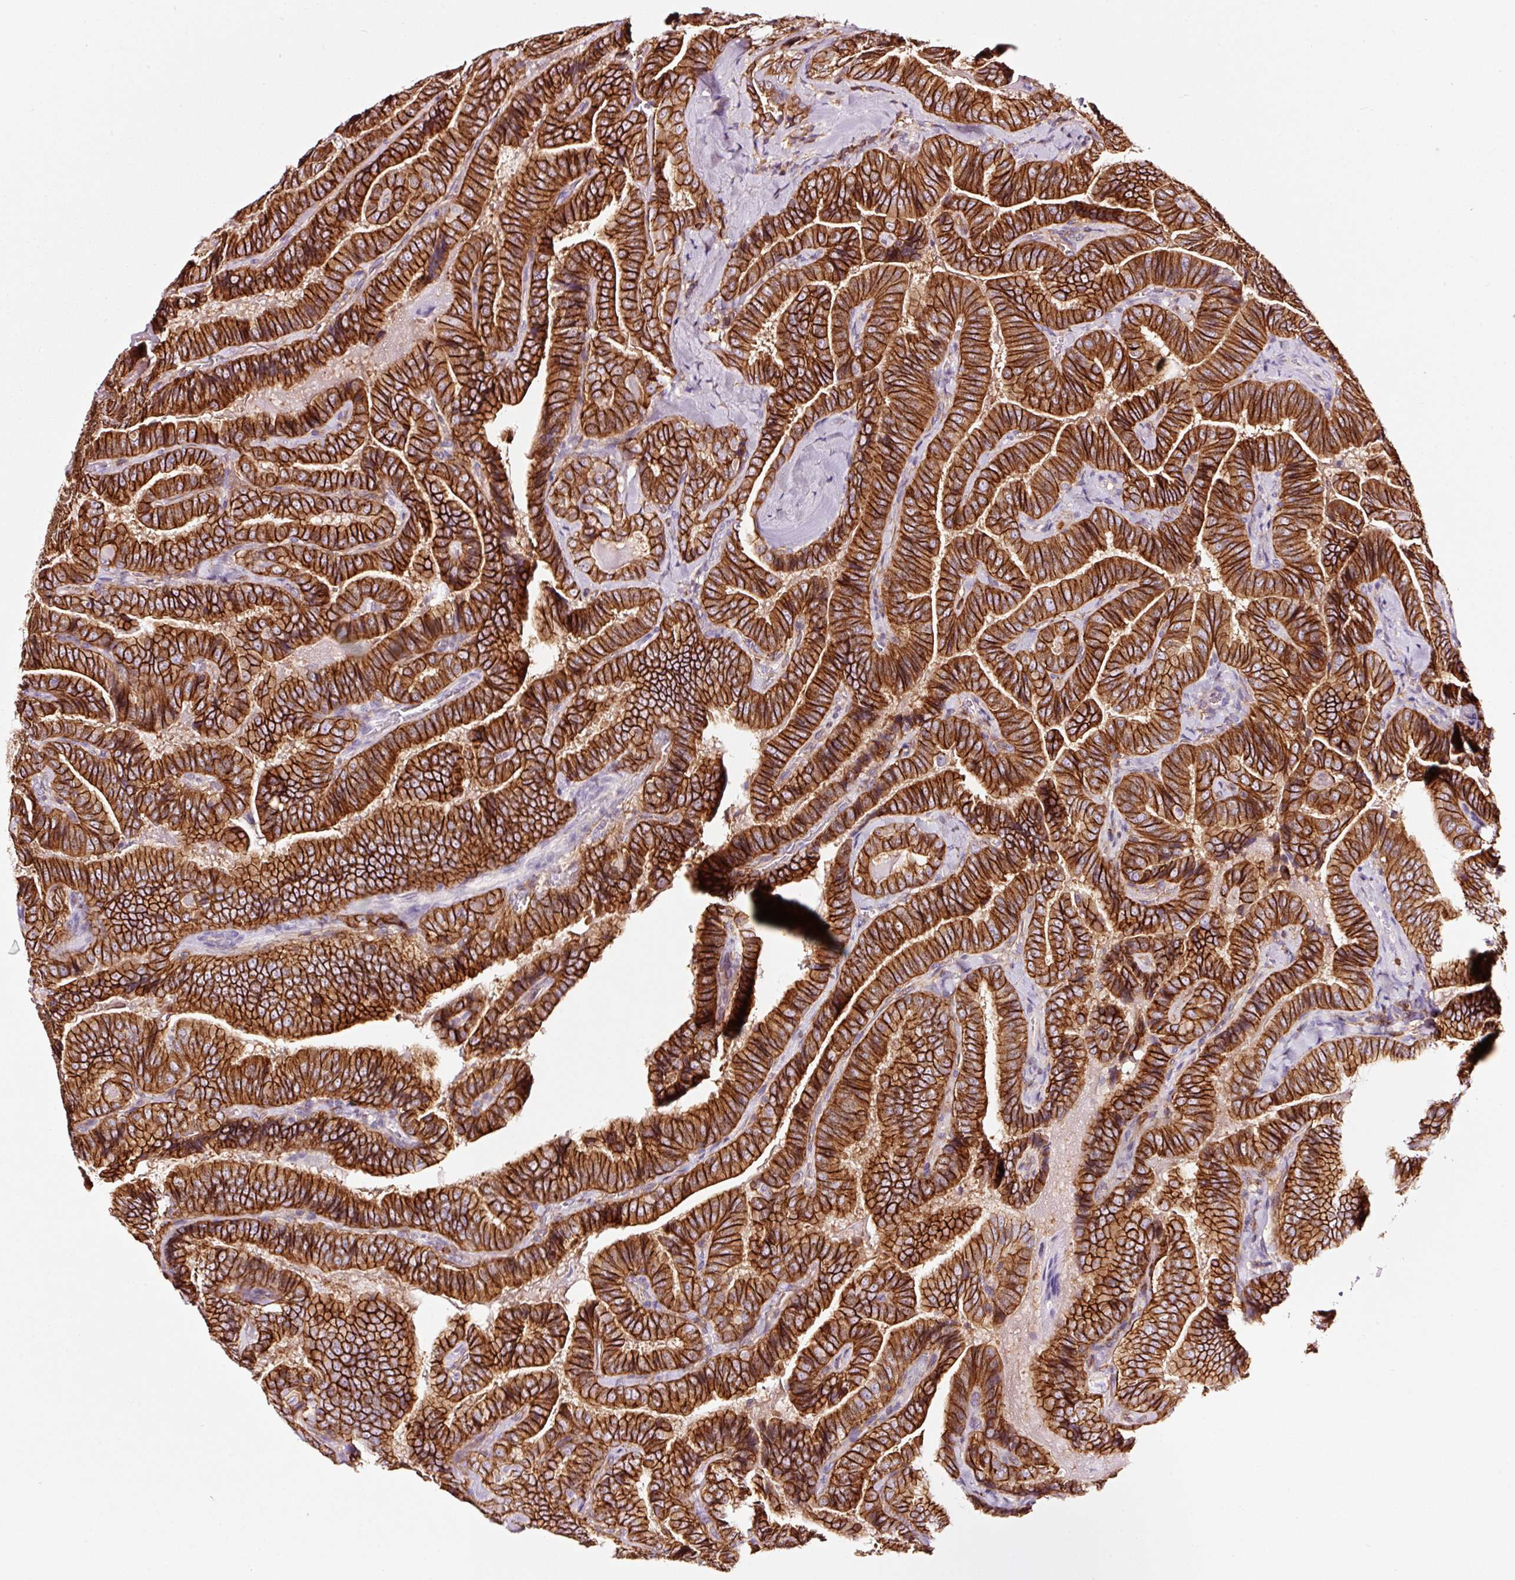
{"staining": {"intensity": "strong", "quantity": ">75%", "location": "cytoplasmic/membranous"}, "tissue": "thyroid cancer", "cell_type": "Tumor cells", "image_type": "cancer", "snomed": [{"axis": "morphology", "description": "Papillary adenocarcinoma, NOS"}, {"axis": "topography", "description": "Thyroid gland"}], "caption": "Protein expression by immunohistochemistry (IHC) shows strong cytoplasmic/membranous expression in about >75% of tumor cells in papillary adenocarcinoma (thyroid).", "gene": "ADD3", "patient": {"sex": "male", "age": 61}}